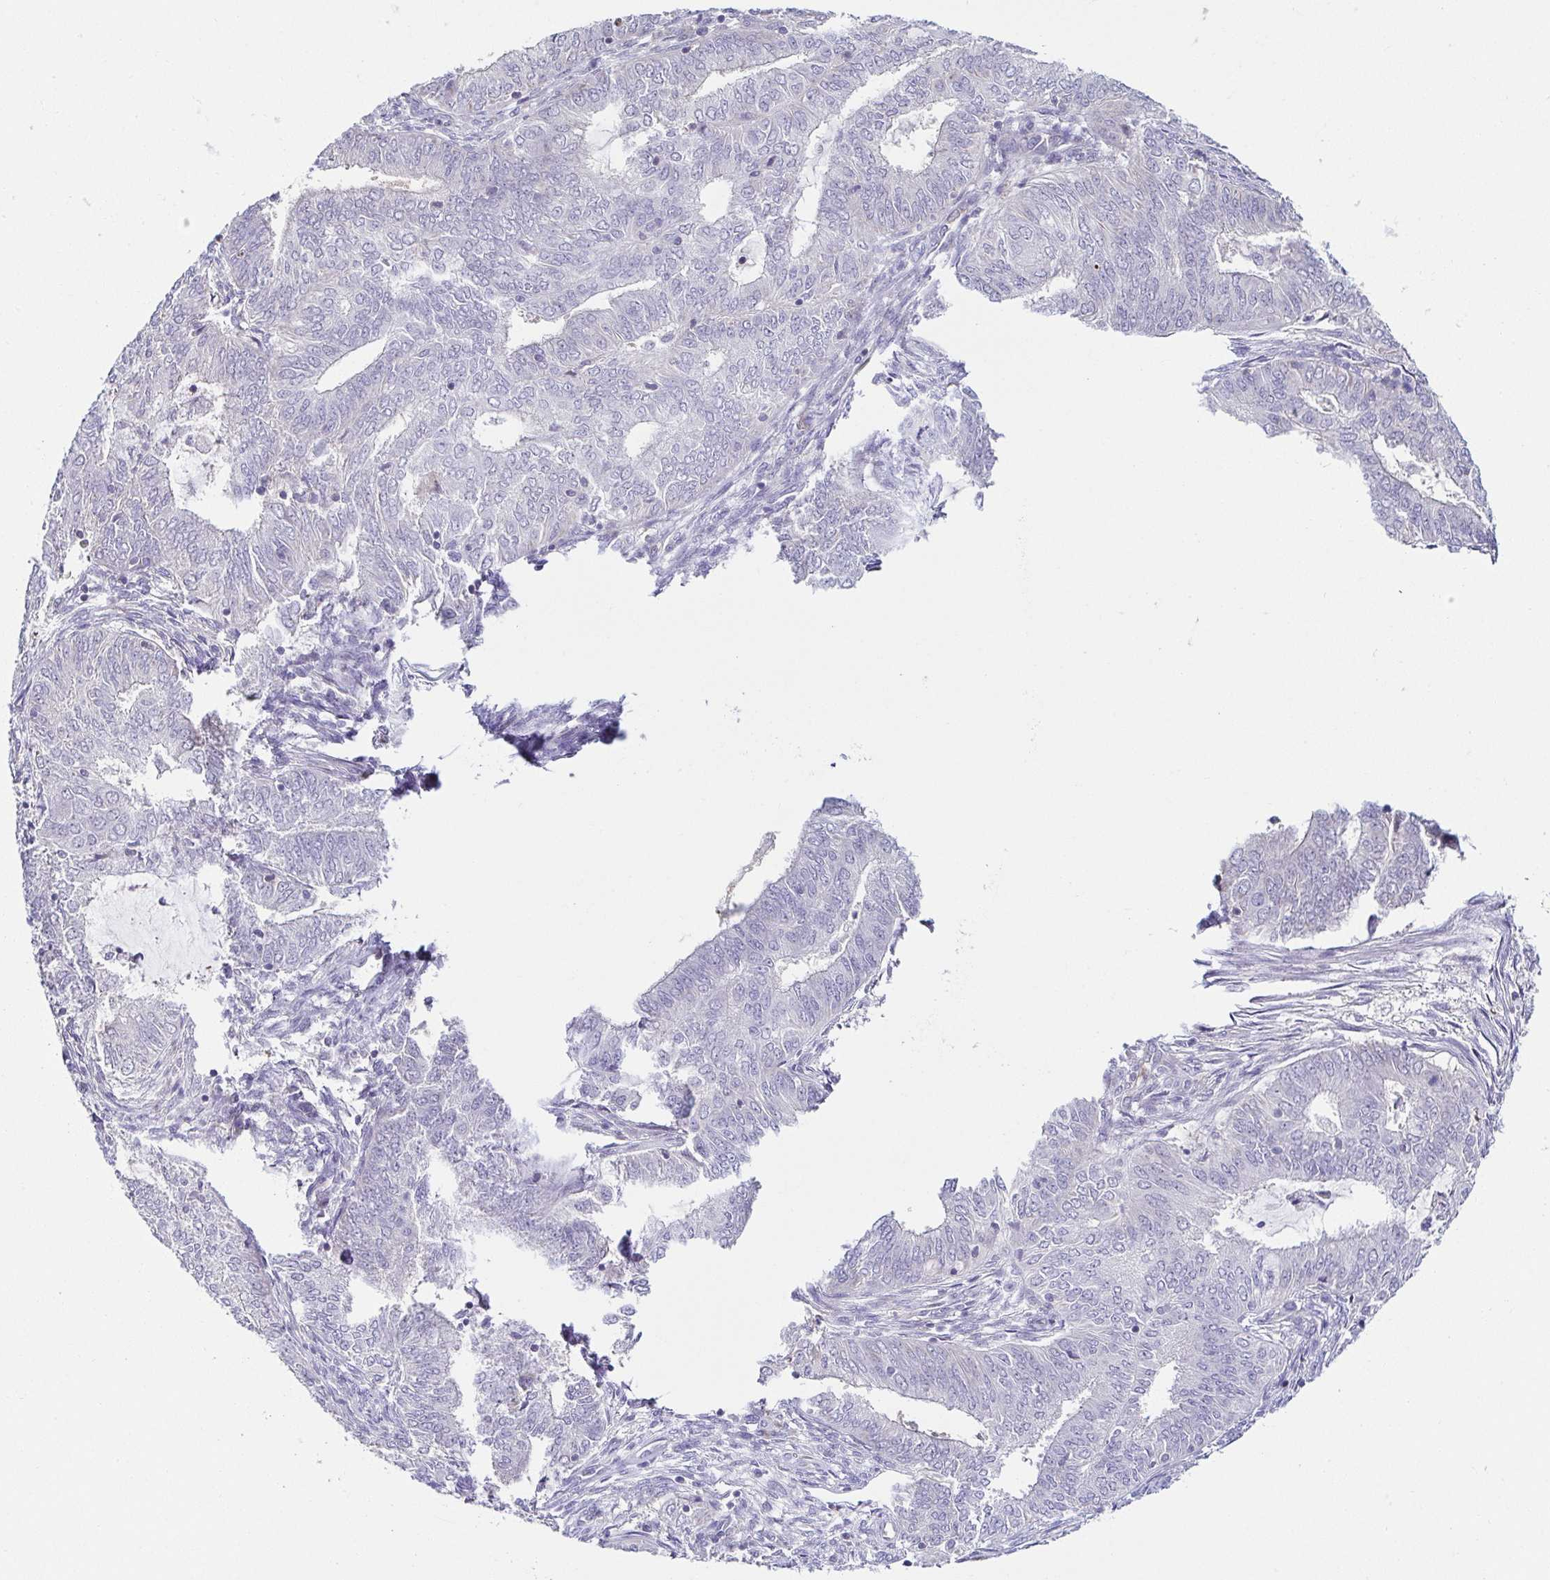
{"staining": {"intensity": "negative", "quantity": "none", "location": "none"}, "tissue": "endometrial cancer", "cell_type": "Tumor cells", "image_type": "cancer", "snomed": [{"axis": "morphology", "description": "Adenocarcinoma, NOS"}, {"axis": "topography", "description": "Endometrium"}], "caption": "Endometrial adenocarcinoma was stained to show a protein in brown. There is no significant positivity in tumor cells. (DAB immunohistochemistry (IHC) with hematoxylin counter stain).", "gene": "FAM162B", "patient": {"sex": "female", "age": 62}}